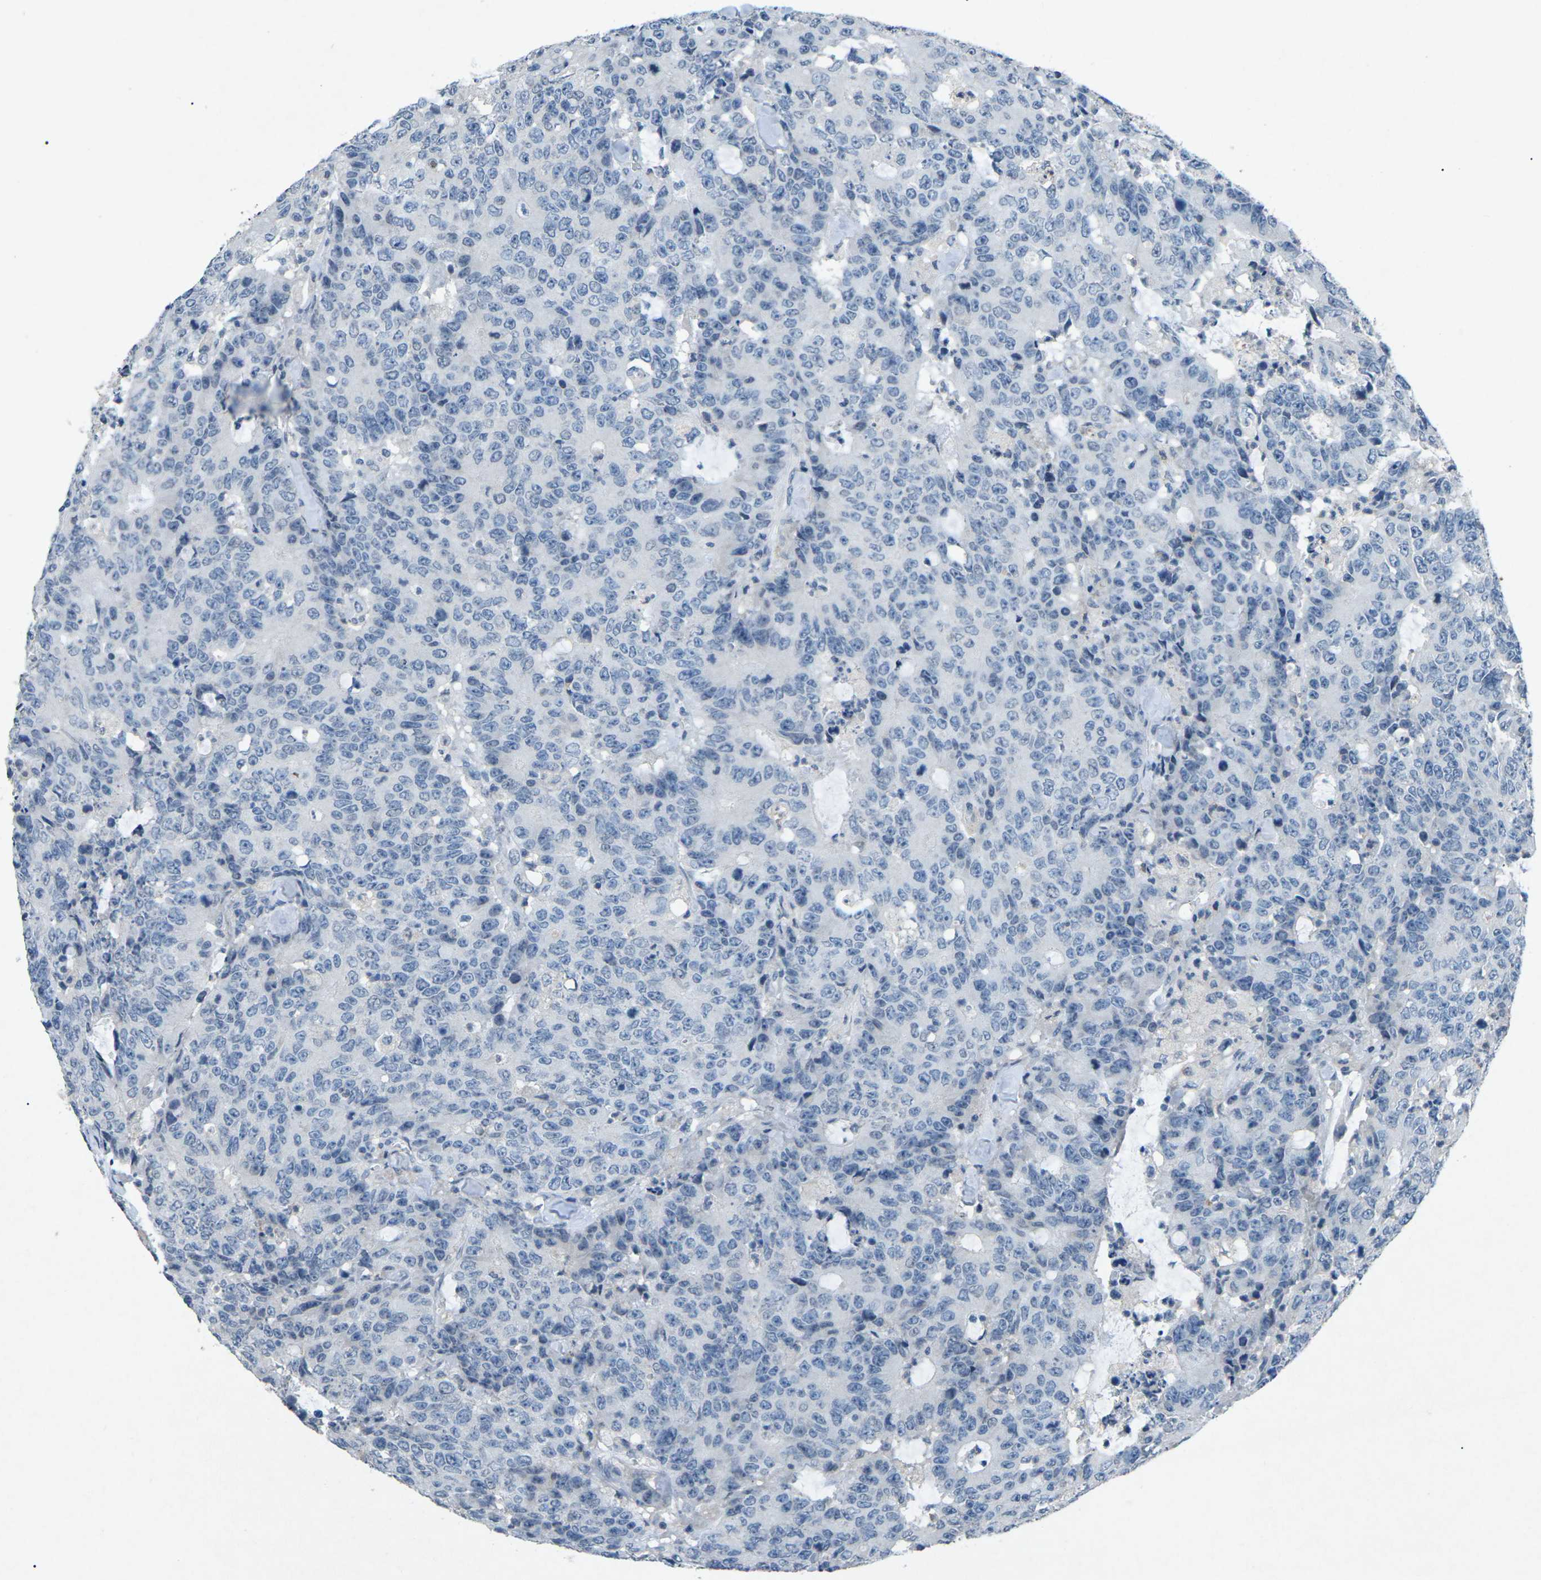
{"staining": {"intensity": "negative", "quantity": "none", "location": "none"}, "tissue": "colorectal cancer", "cell_type": "Tumor cells", "image_type": "cancer", "snomed": [{"axis": "morphology", "description": "Adenocarcinoma, NOS"}, {"axis": "topography", "description": "Colon"}], "caption": "Human colorectal adenocarcinoma stained for a protein using immunohistochemistry (IHC) shows no expression in tumor cells.", "gene": "A1BG", "patient": {"sex": "female", "age": 86}}